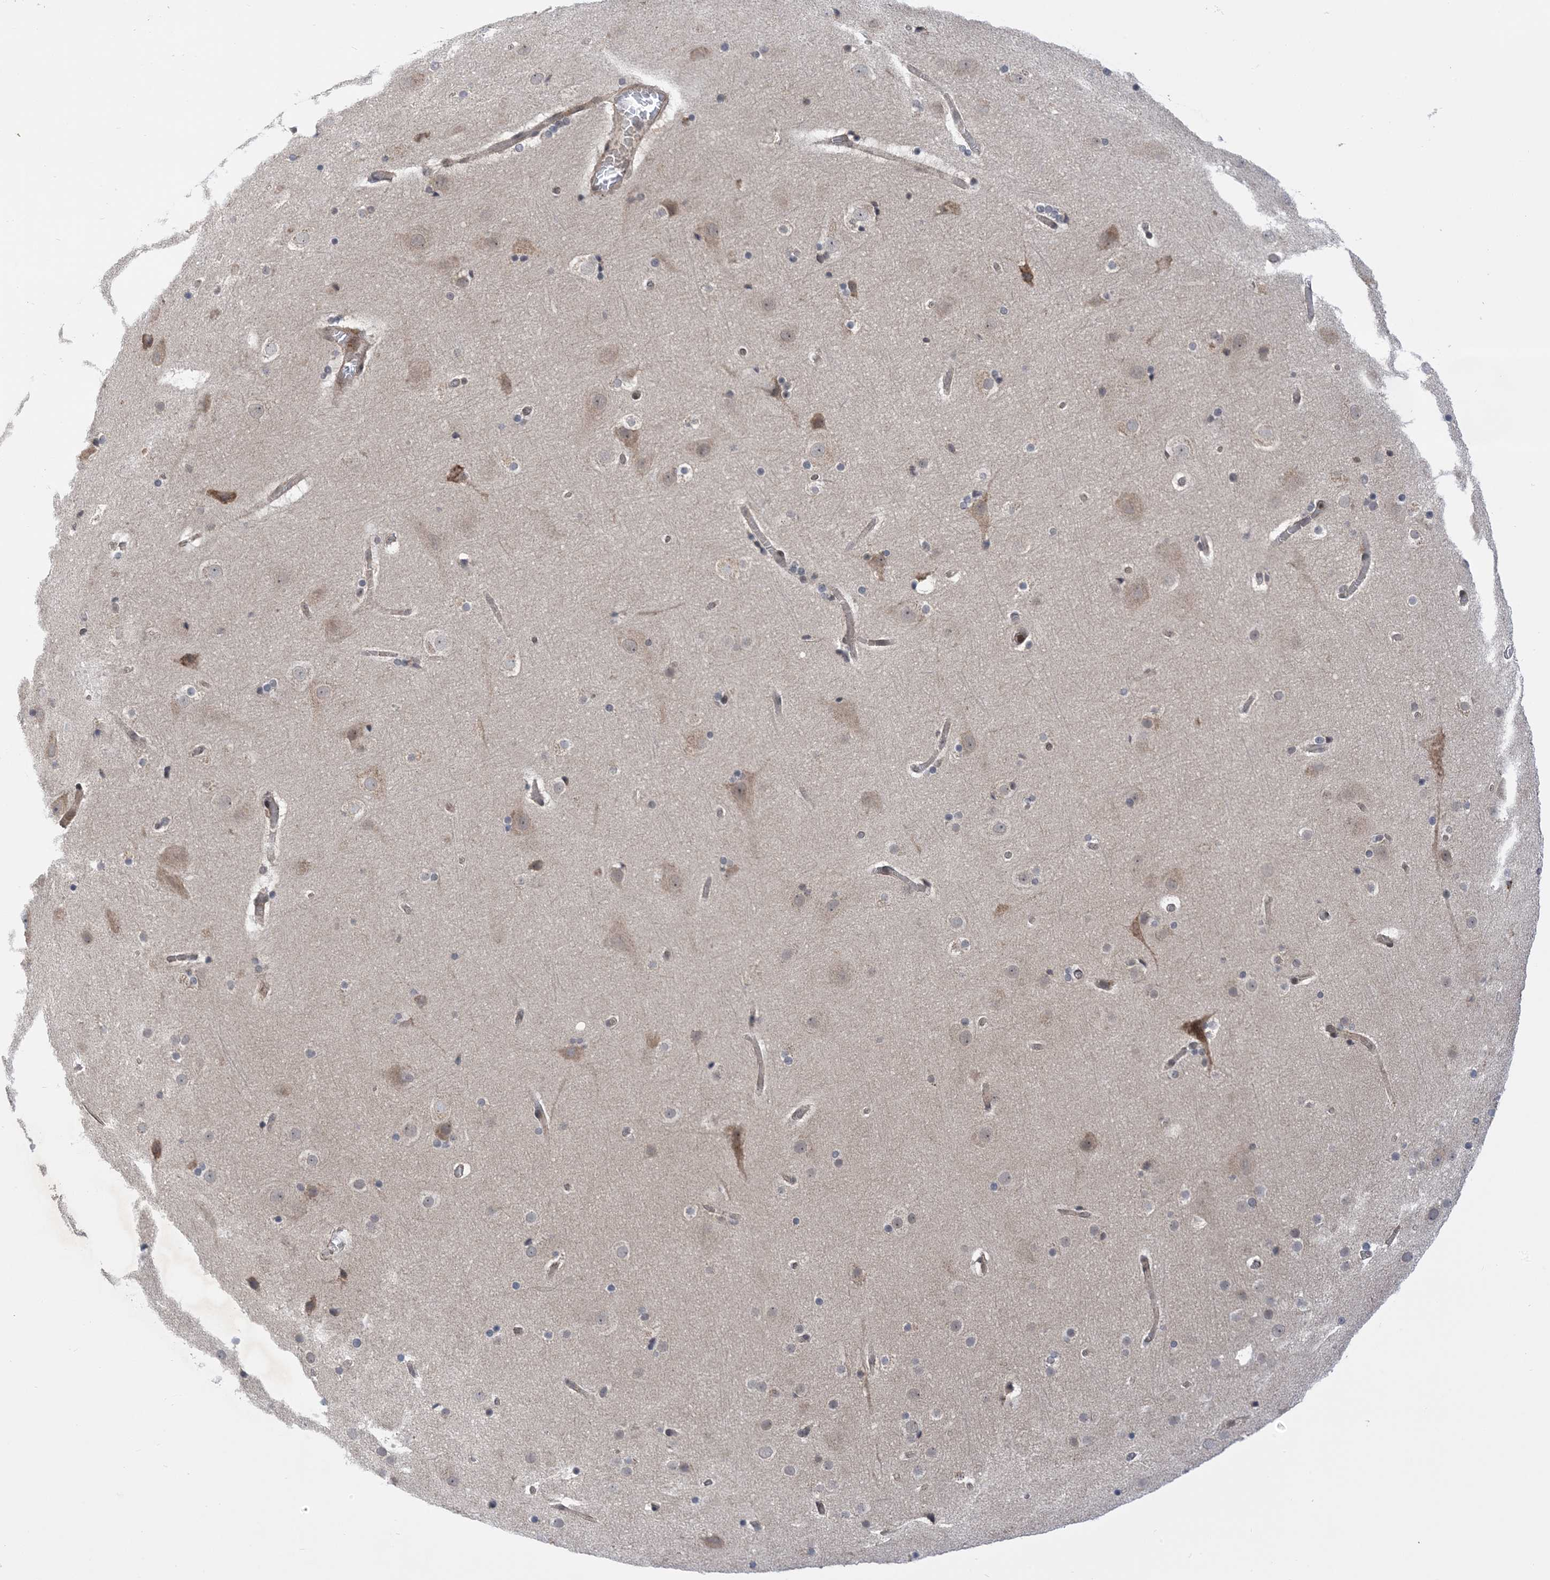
{"staining": {"intensity": "moderate", "quantity": "25%-75%", "location": "cytoplasmic/membranous"}, "tissue": "cerebral cortex", "cell_type": "Endothelial cells", "image_type": "normal", "snomed": [{"axis": "morphology", "description": "Normal tissue, NOS"}, {"axis": "topography", "description": "Cerebral cortex"}], "caption": "A brown stain highlights moderate cytoplasmic/membranous staining of a protein in endothelial cells of unremarkable human cerebral cortex.", "gene": "METTL21A", "patient": {"sex": "male", "age": 57}}